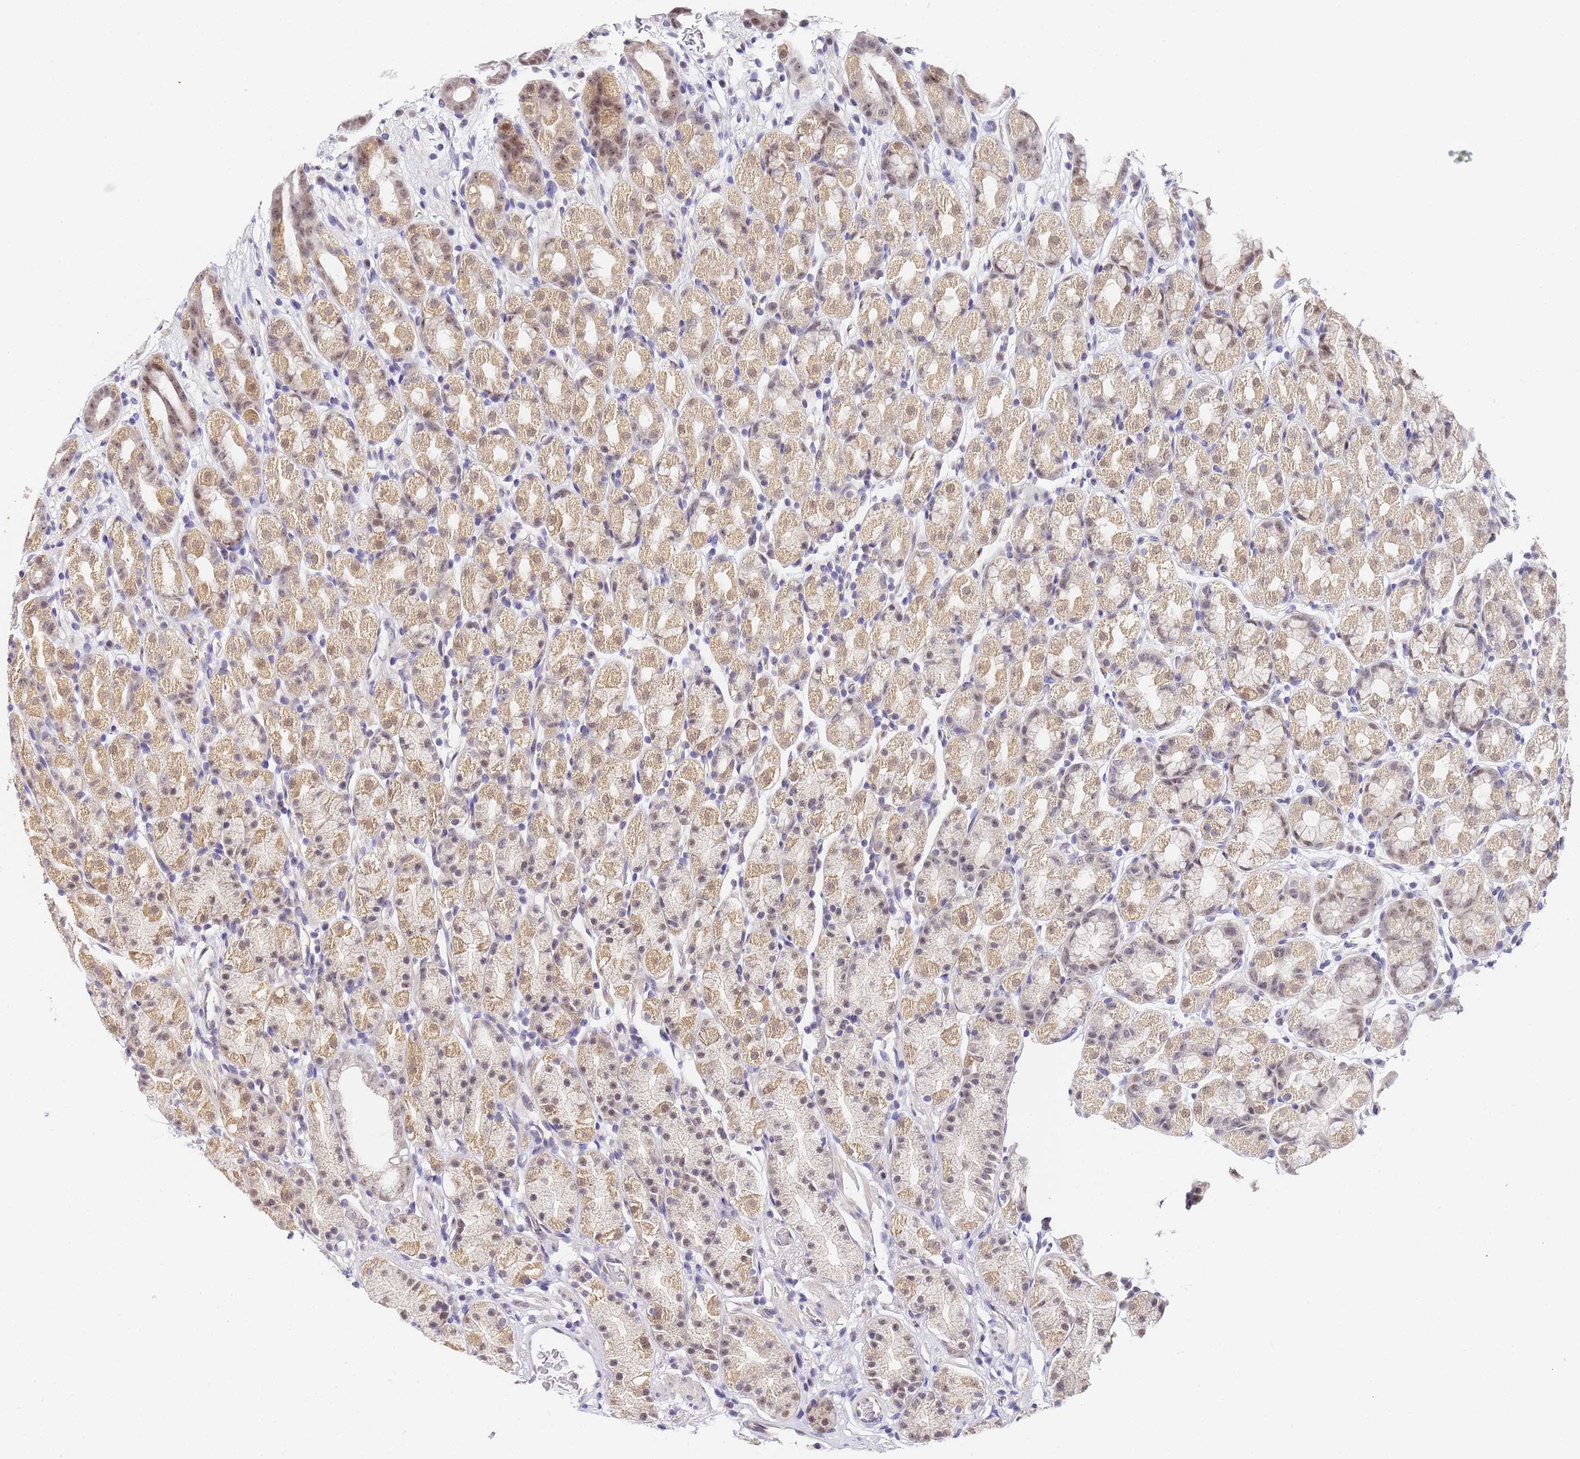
{"staining": {"intensity": "moderate", "quantity": ">75%", "location": "cytoplasmic/membranous,nuclear"}, "tissue": "stomach", "cell_type": "Glandular cells", "image_type": "normal", "snomed": [{"axis": "morphology", "description": "Normal tissue, NOS"}, {"axis": "topography", "description": "Stomach, upper"}, {"axis": "topography", "description": "Stomach, lower"}, {"axis": "topography", "description": "Small intestine"}], "caption": "Immunohistochemistry (IHC) of normal human stomach shows medium levels of moderate cytoplasmic/membranous,nuclear expression in approximately >75% of glandular cells.", "gene": "LSM3", "patient": {"sex": "male", "age": 68}}